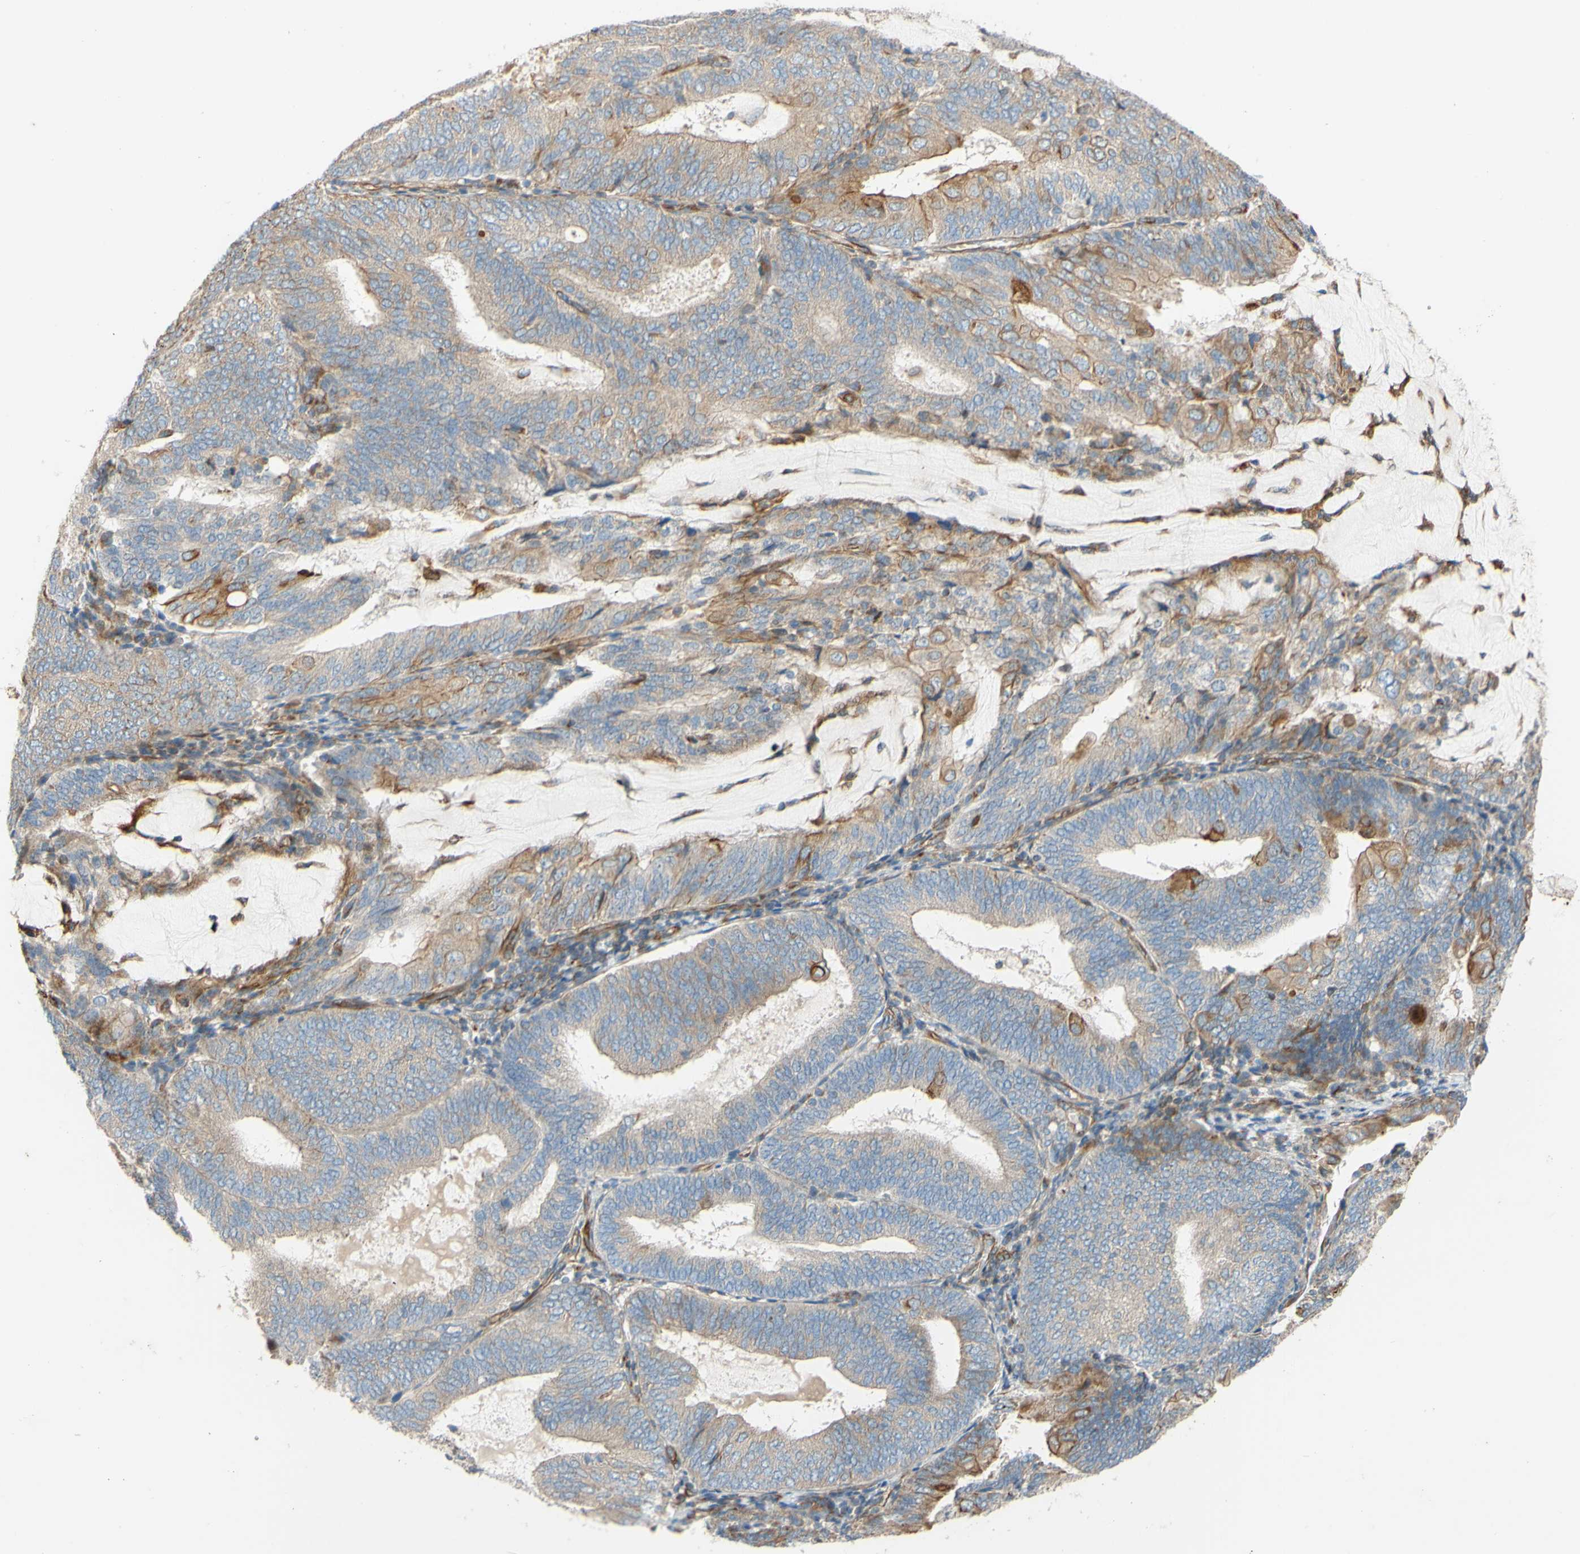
{"staining": {"intensity": "weak", "quantity": ">75%", "location": "cytoplasmic/membranous"}, "tissue": "endometrial cancer", "cell_type": "Tumor cells", "image_type": "cancer", "snomed": [{"axis": "morphology", "description": "Adenocarcinoma, NOS"}, {"axis": "topography", "description": "Endometrium"}], "caption": "IHC image of neoplastic tissue: endometrial cancer (adenocarcinoma) stained using IHC displays low levels of weak protein expression localized specifically in the cytoplasmic/membranous of tumor cells, appearing as a cytoplasmic/membranous brown color.", "gene": "C1orf43", "patient": {"sex": "female", "age": 81}}